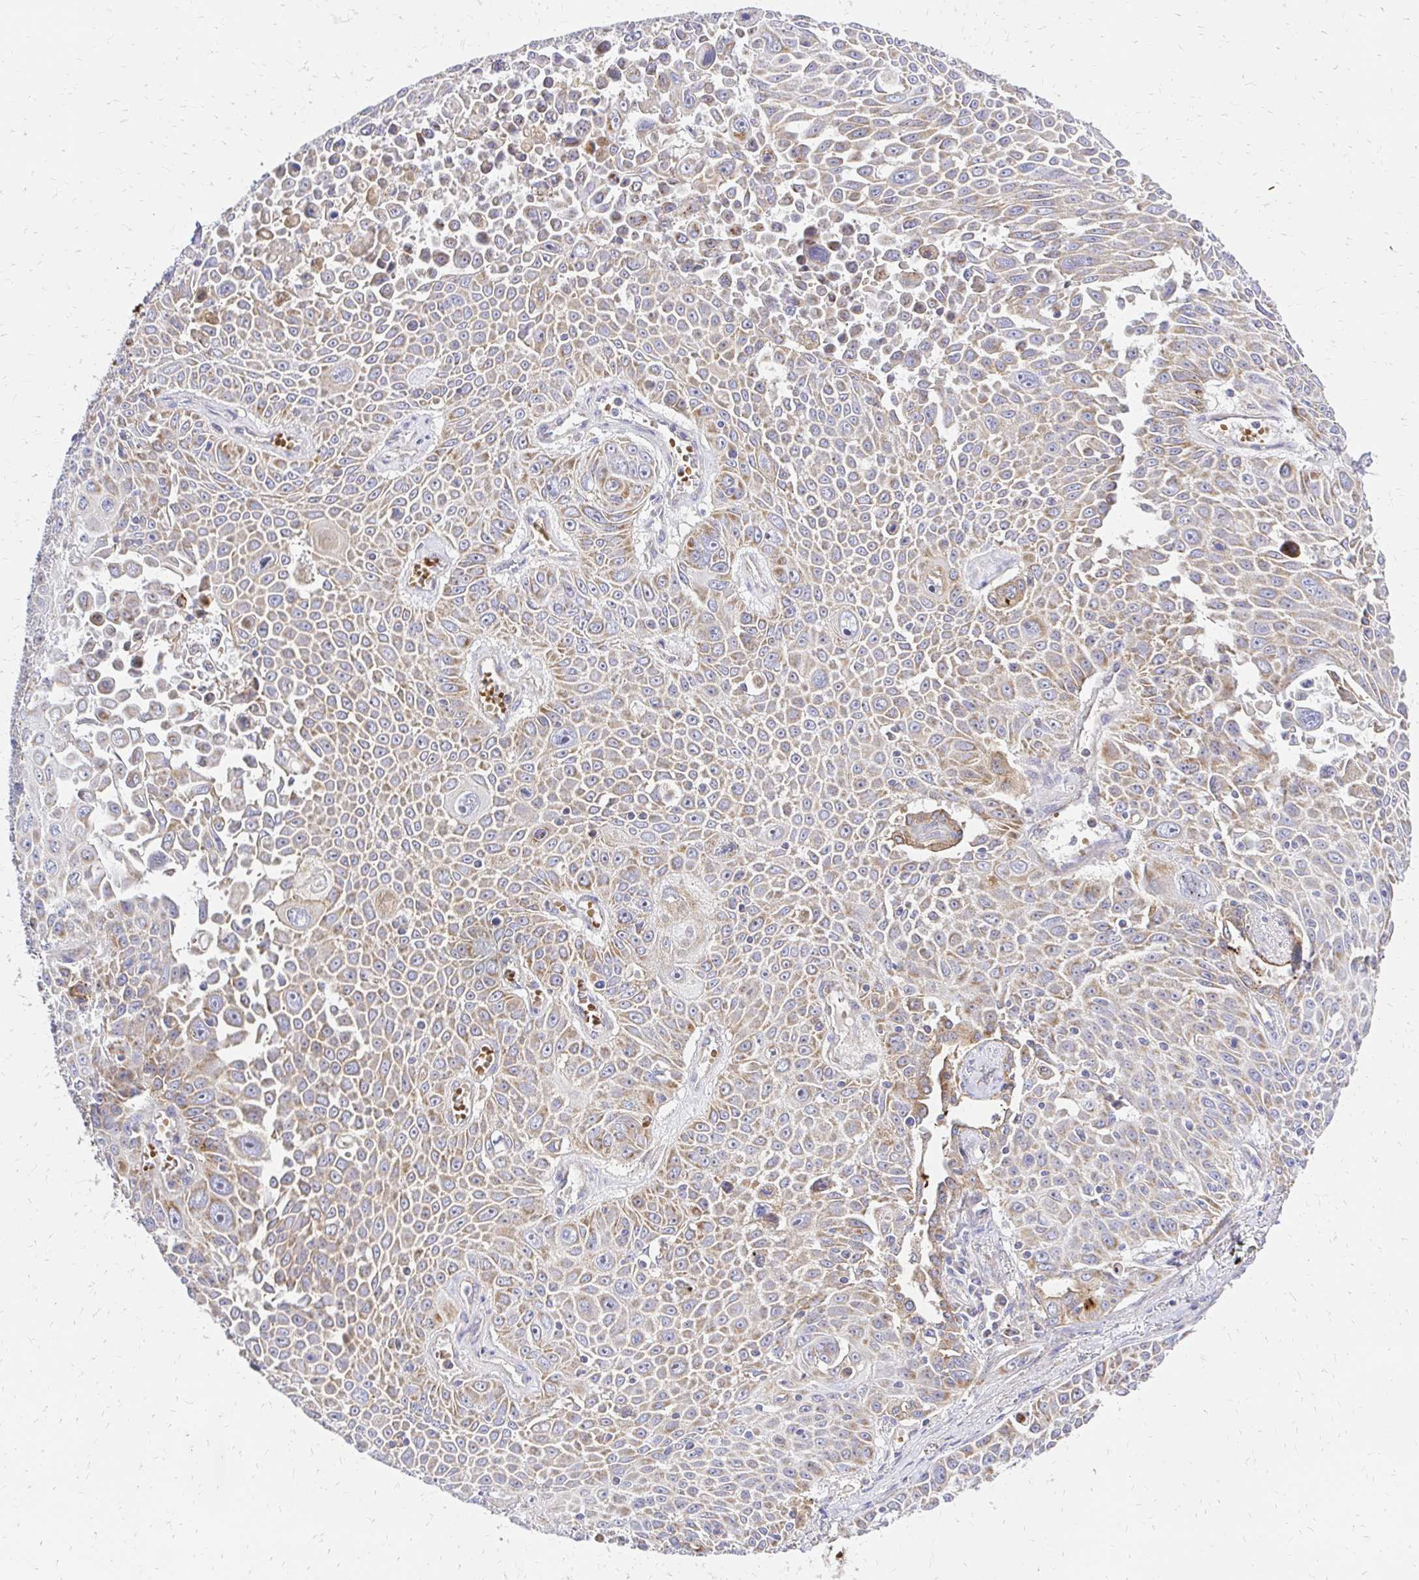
{"staining": {"intensity": "moderate", "quantity": "25%-75%", "location": "cytoplasmic/membranous"}, "tissue": "lung cancer", "cell_type": "Tumor cells", "image_type": "cancer", "snomed": [{"axis": "morphology", "description": "Squamous cell carcinoma, NOS"}, {"axis": "morphology", "description": "Squamous cell carcinoma, metastatic, NOS"}, {"axis": "topography", "description": "Lymph node"}, {"axis": "topography", "description": "Lung"}], "caption": "DAB immunohistochemical staining of lung cancer exhibits moderate cytoplasmic/membranous protein positivity in approximately 25%-75% of tumor cells. The staining was performed using DAB (3,3'-diaminobenzidine), with brown indicating positive protein expression. Nuclei are stained blue with hematoxylin.", "gene": "MRPL13", "patient": {"sex": "female", "age": 62}}